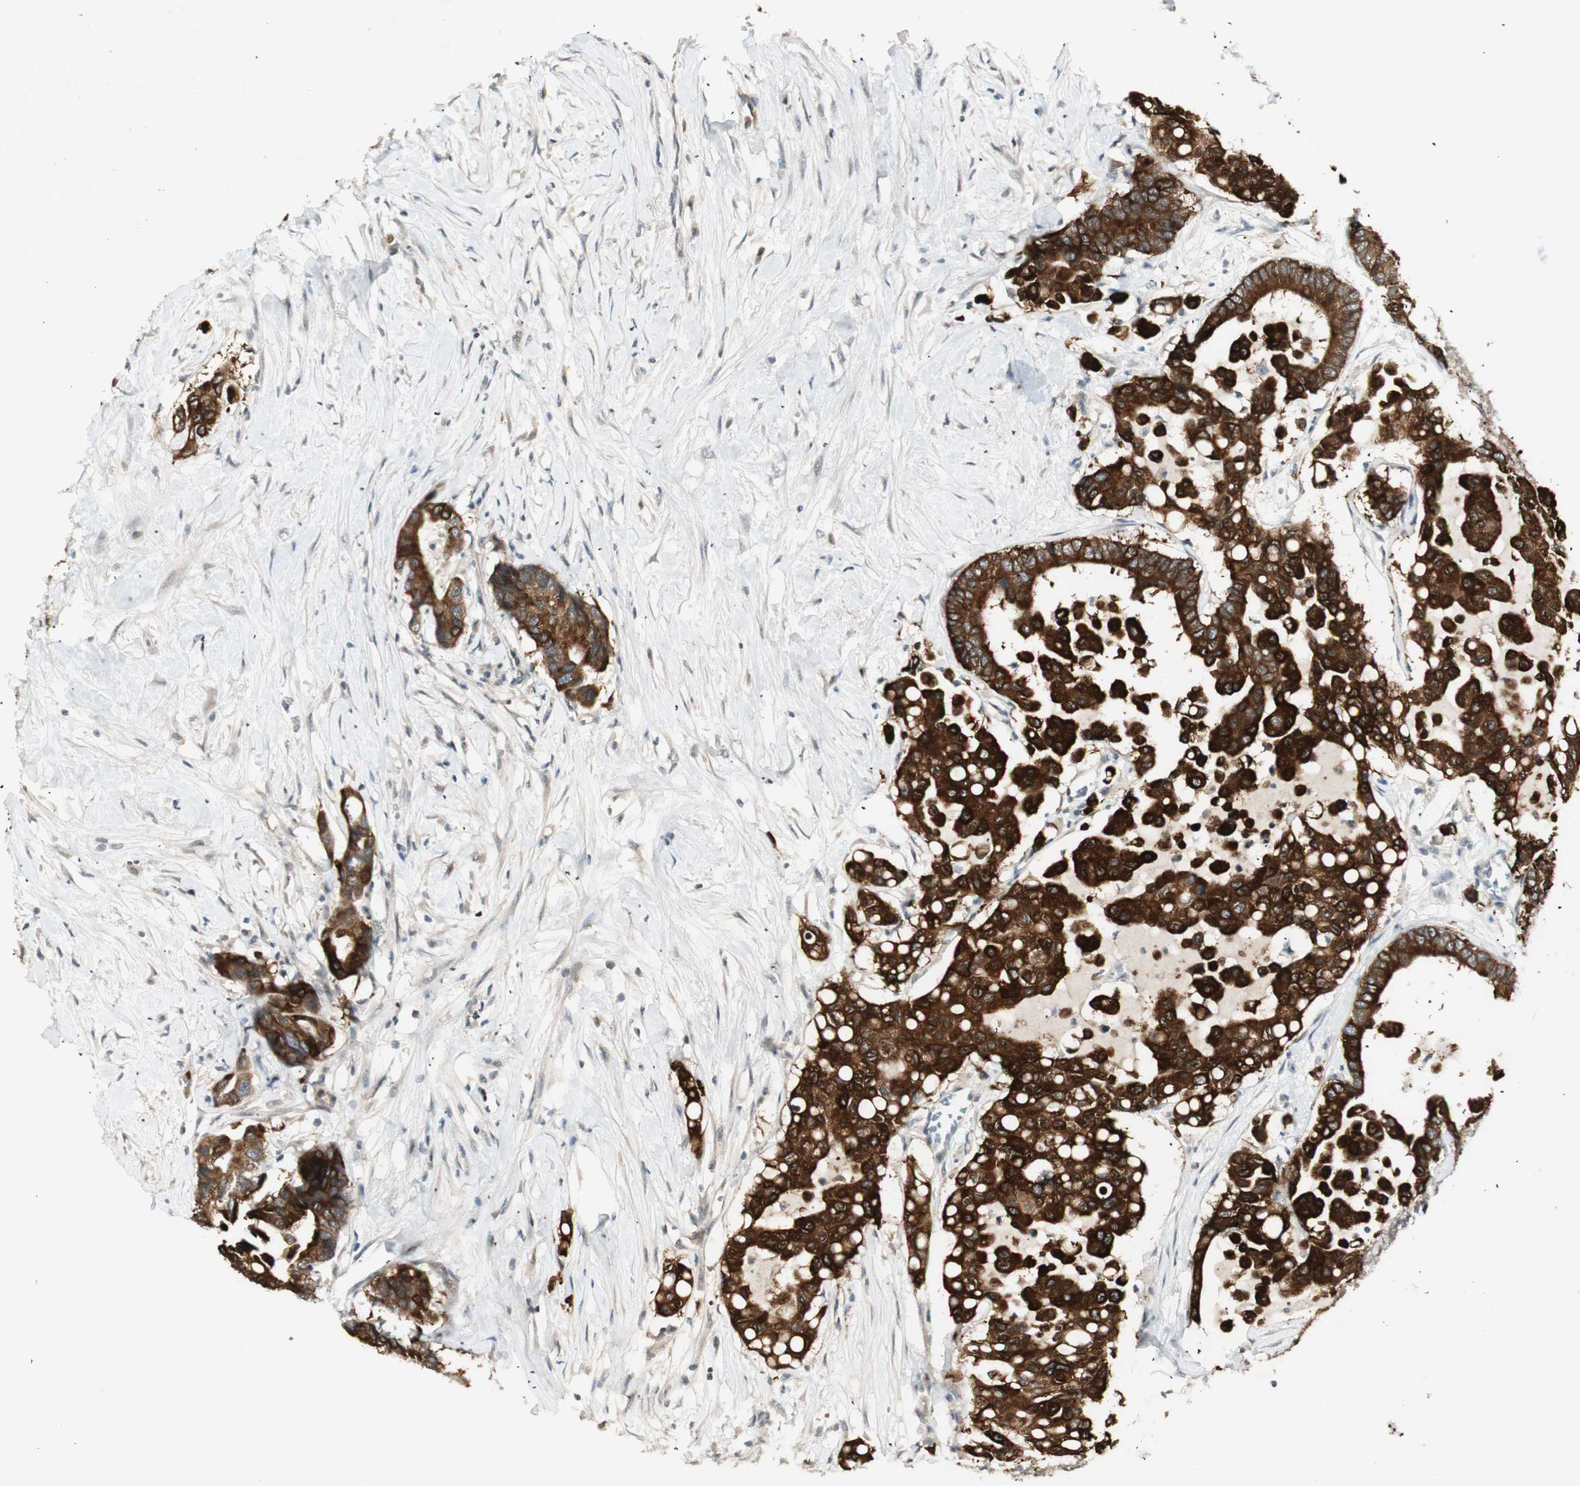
{"staining": {"intensity": "strong", "quantity": ">75%", "location": "cytoplasmic/membranous"}, "tissue": "colorectal cancer", "cell_type": "Tumor cells", "image_type": "cancer", "snomed": [{"axis": "morphology", "description": "Normal tissue, NOS"}, {"axis": "morphology", "description": "Adenocarcinoma, NOS"}, {"axis": "topography", "description": "Colon"}], "caption": "Protein staining reveals strong cytoplasmic/membranous staining in approximately >75% of tumor cells in colorectal cancer (adenocarcinoma).", "gene": "ACSL5", "patient": {"sex": "male", "age": 82}}